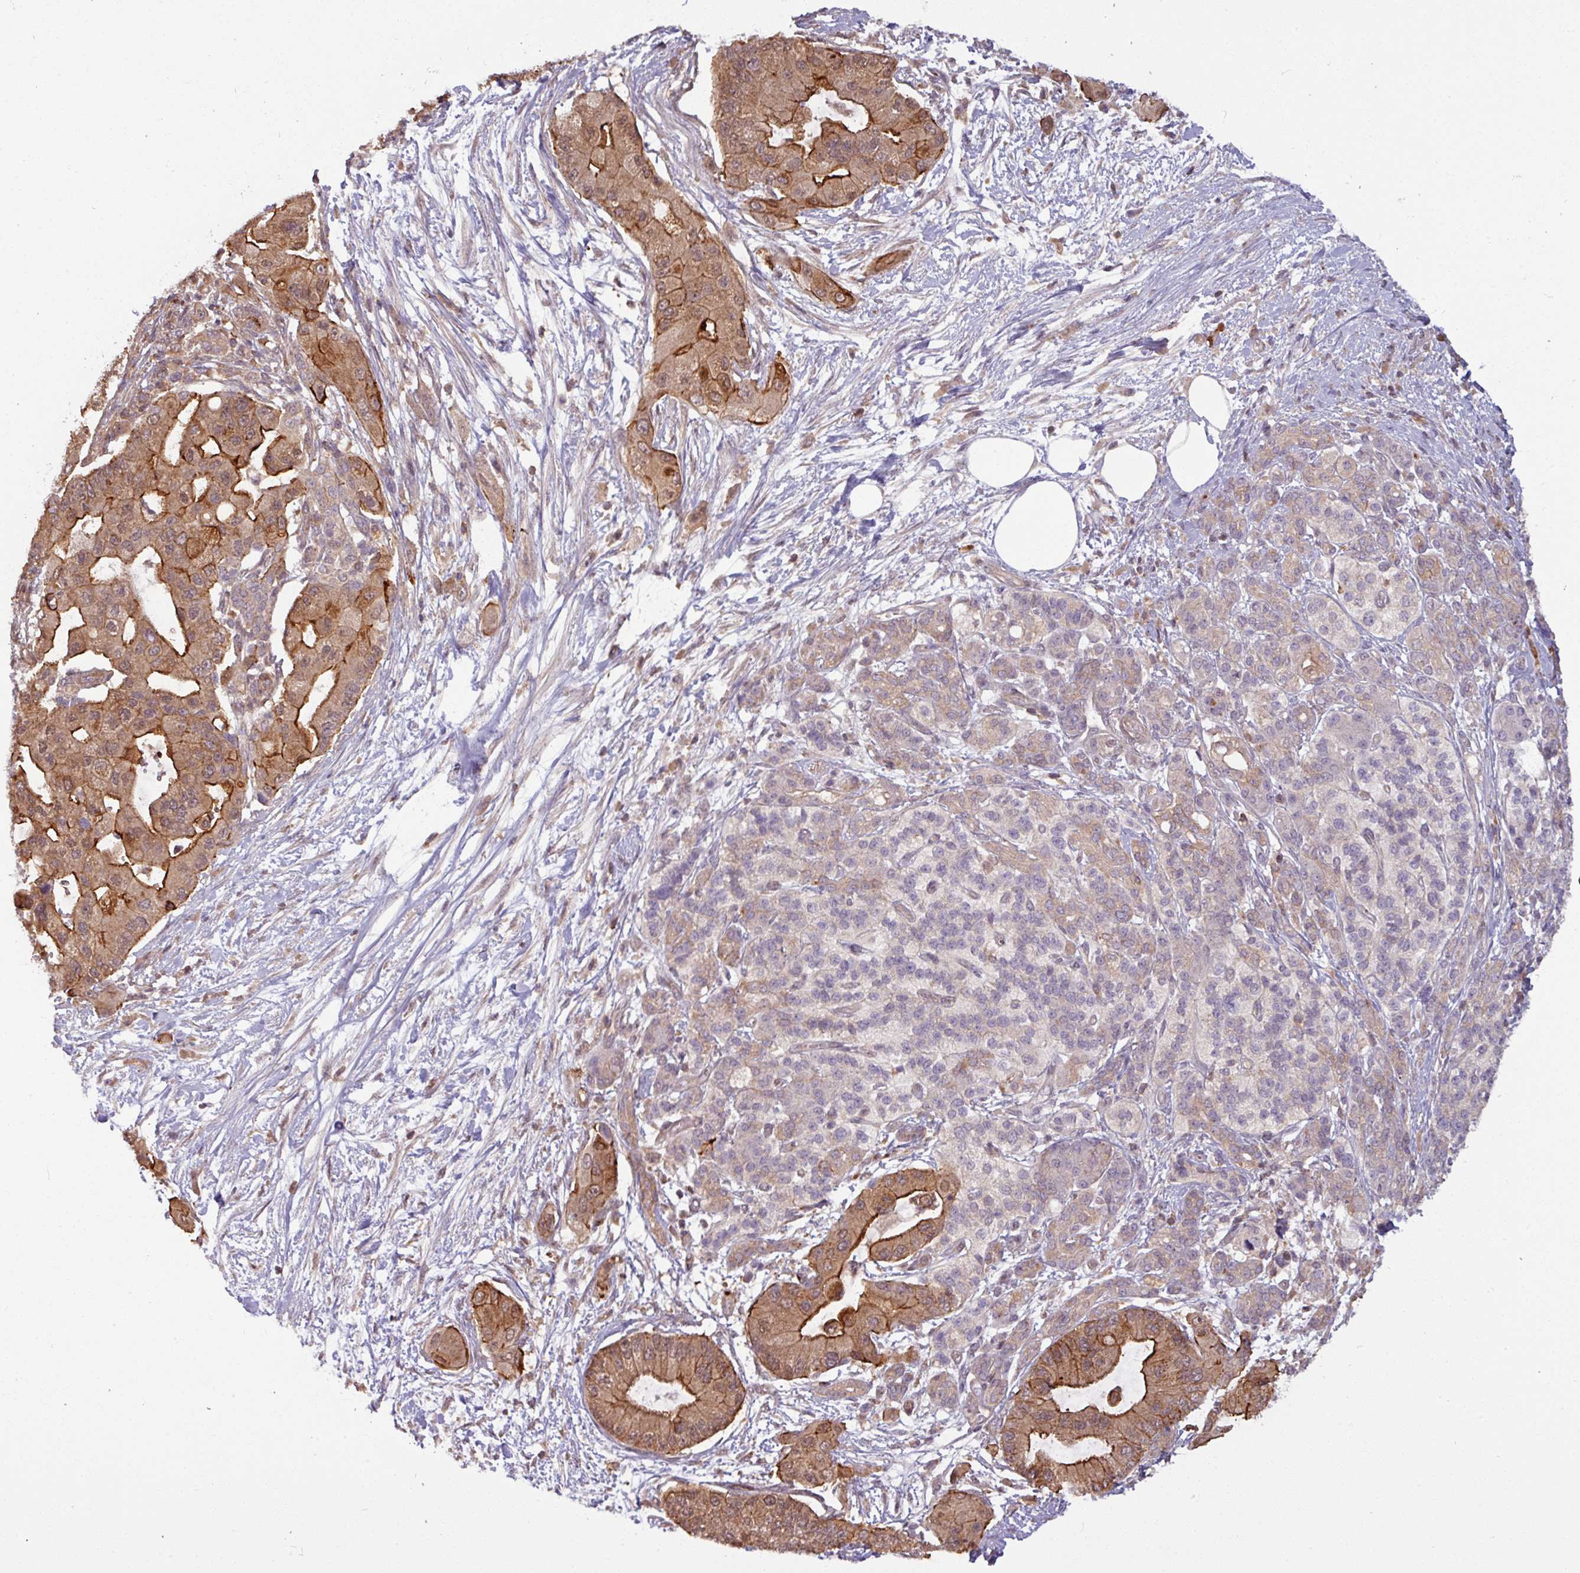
{"staining": {"intensity": "moderate", "quantity": ">75%", "location": "cytoplasmic/membranous"}, "tissue": "pancreatic cancer", "cell_type": "Tumor cells", "image_type": "cancer", "snomed": [{"axis": "morphology", "description": "Adenocarcinoma, NOS"}, {"axis": "topography", "description": "Pancreas"}], "caption": "IHC of adenocarcinoma (pancreatic) exhibits medium levels of moderate cytoplasmic/membranous expression in approximately >75% of tumor cells.", "gene": "TUSC3", "patient": {"sex": "male", "age": 57}}